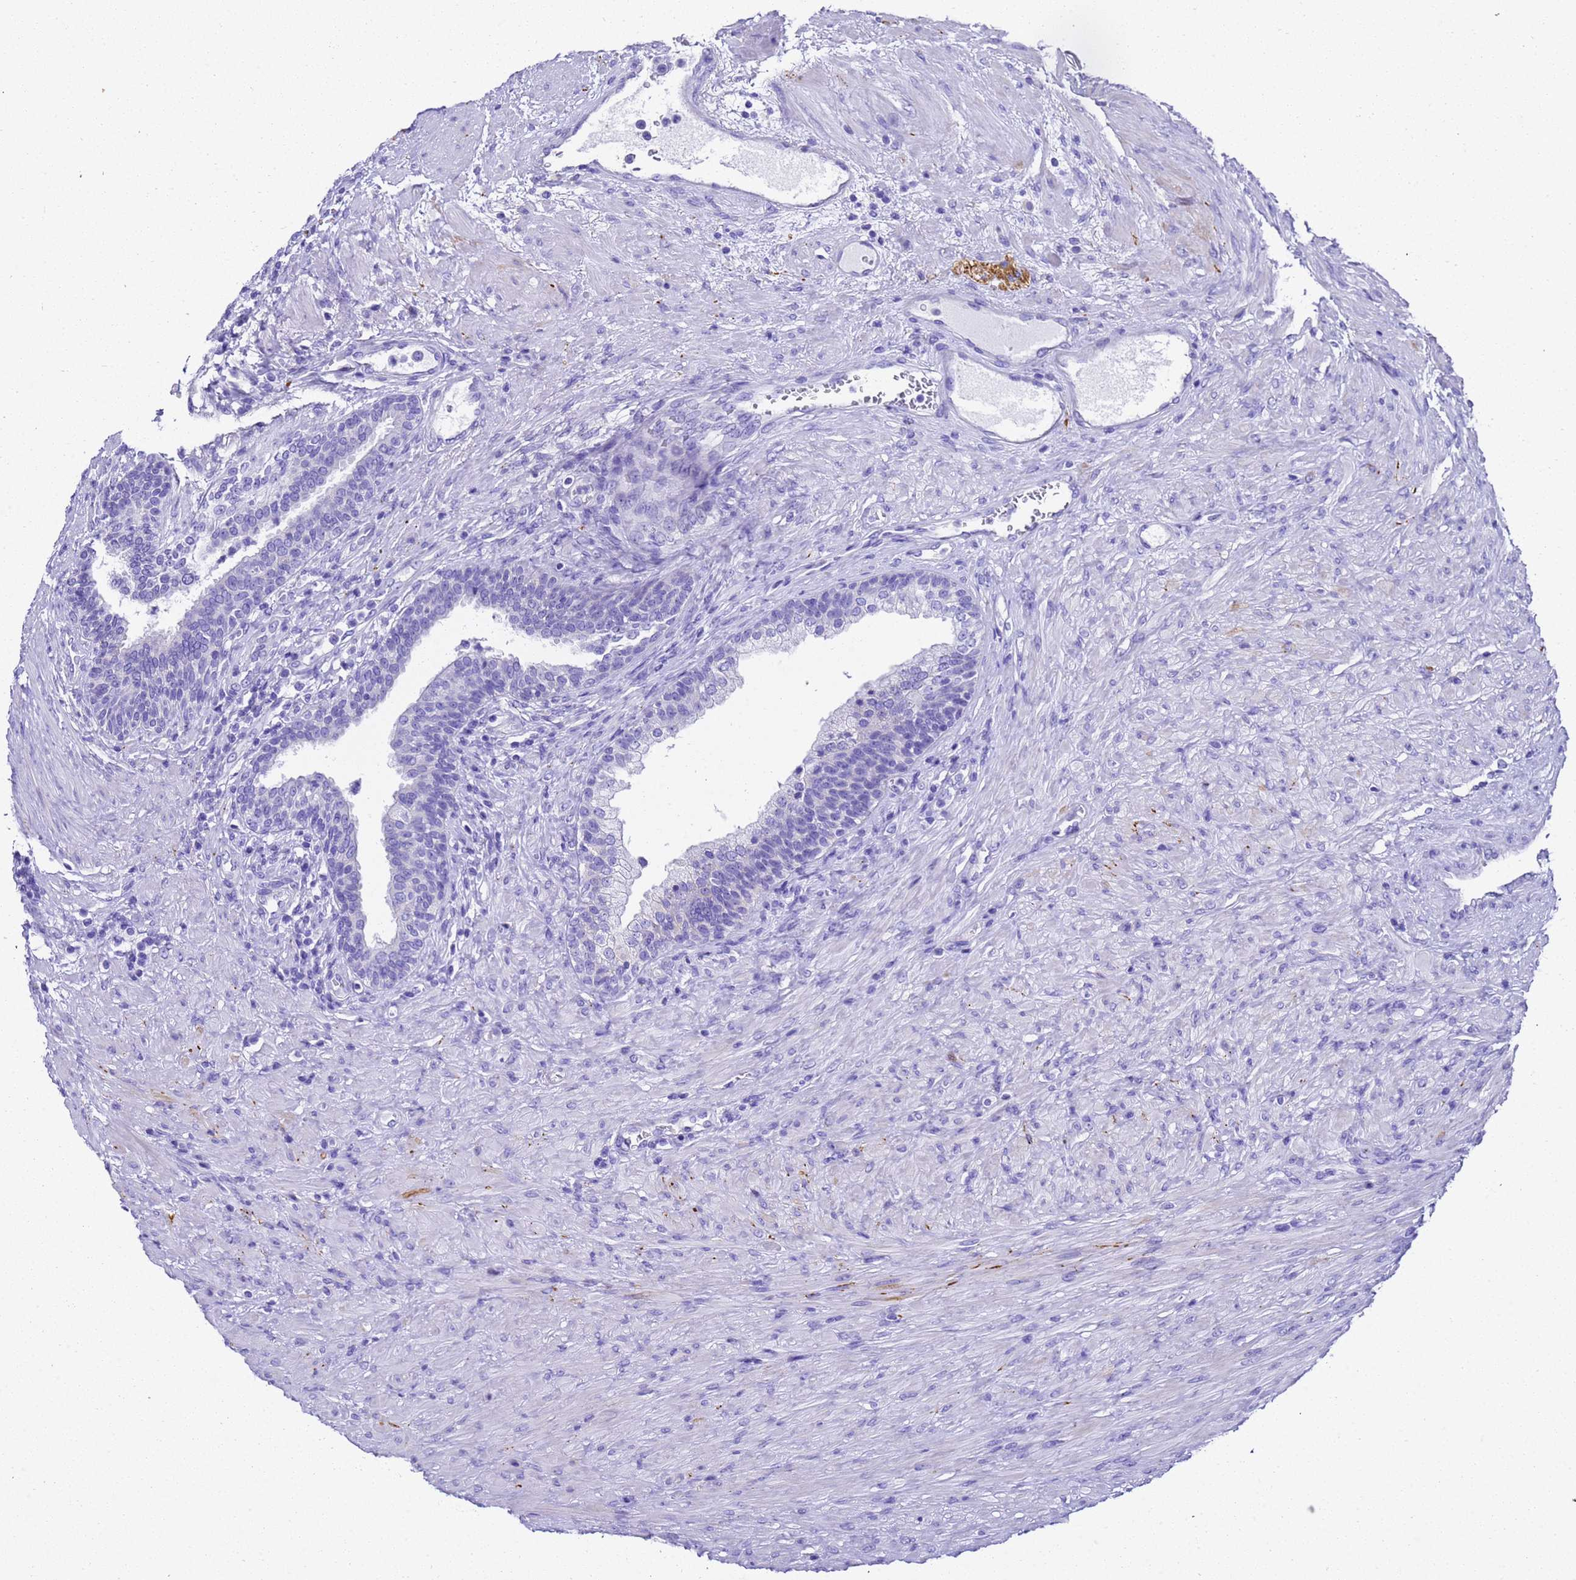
{"staining": {"intensity": "negative", "quantity": "none", "location": "none"}, "tissue": "prostate", "cell_type": "Glandular cells", "image_type": "normal", "snomed": [{"axis": "morphology", "description": "Normal tissue, NOS"}, {"axis": "topography", "description": "Prostate"}], "caption": "An image of human prostate is negative for staining in glandular cells. Brightfield microscopy of IHC stained with DAB (3,3'-diaminobenzidine) (brown) and hematoxylin (blue), captured at high magnification.", "gene": "FAM72A", "patient": {"sex": "male", "age": 76}}